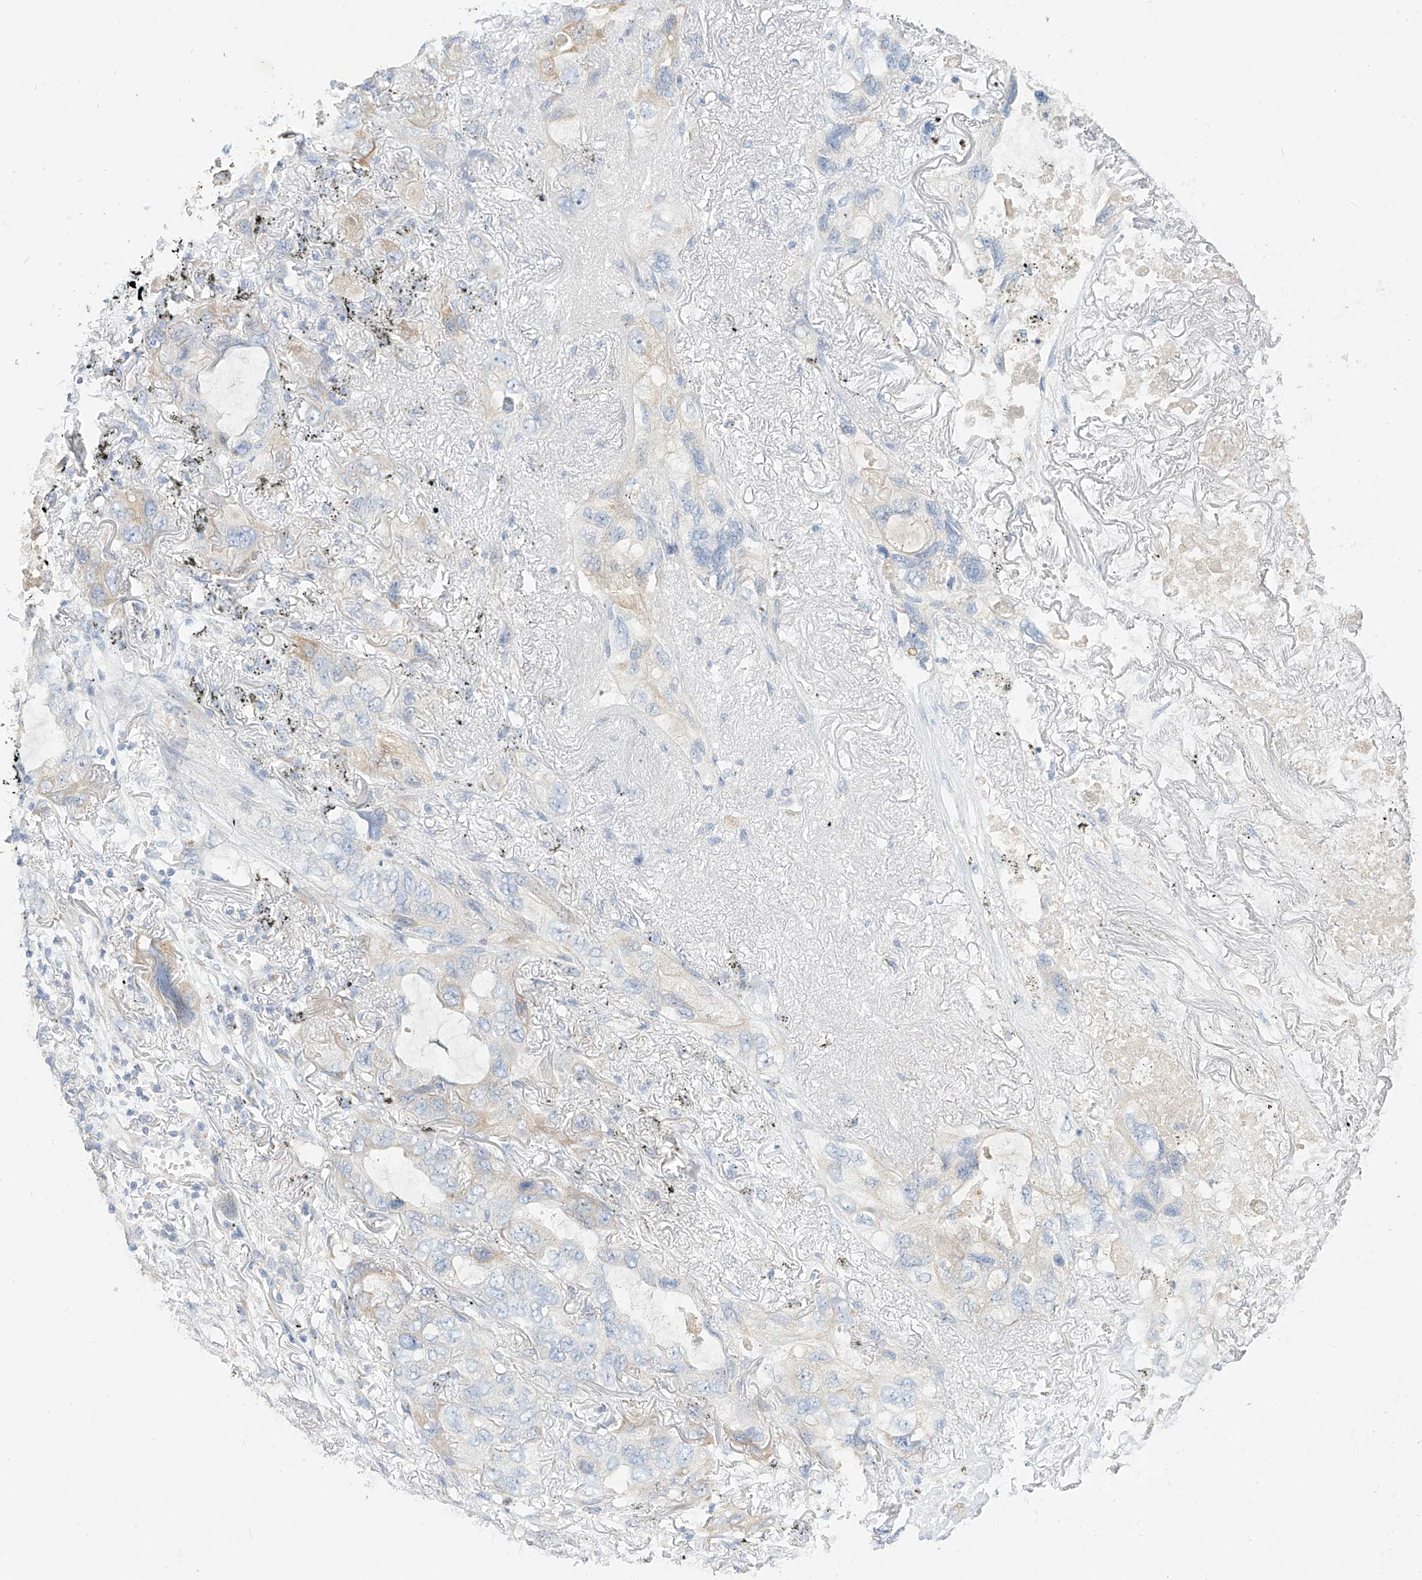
{"staining": {"intensity": "moderate", "quantity": "<25%", "location": "cytoplasmic/membranous"}, "tissue": "lung cancer", "cell_type": "Tumor cells", "image_type": "cancer", "snomed": [{"axis": "morphology", "description": "Squamous cell carcinoma, NOS"}, {"axis": "topography", "description": "Lung"}], "caption": "A histopathology image of squamous cell carcinoma (lung) stained for a protein demonstrates moderate cytoplasmic/membranous brown staining in tumor cells.", "gene": "RASA2", "patient": {"sex": "female", "age": 73}}